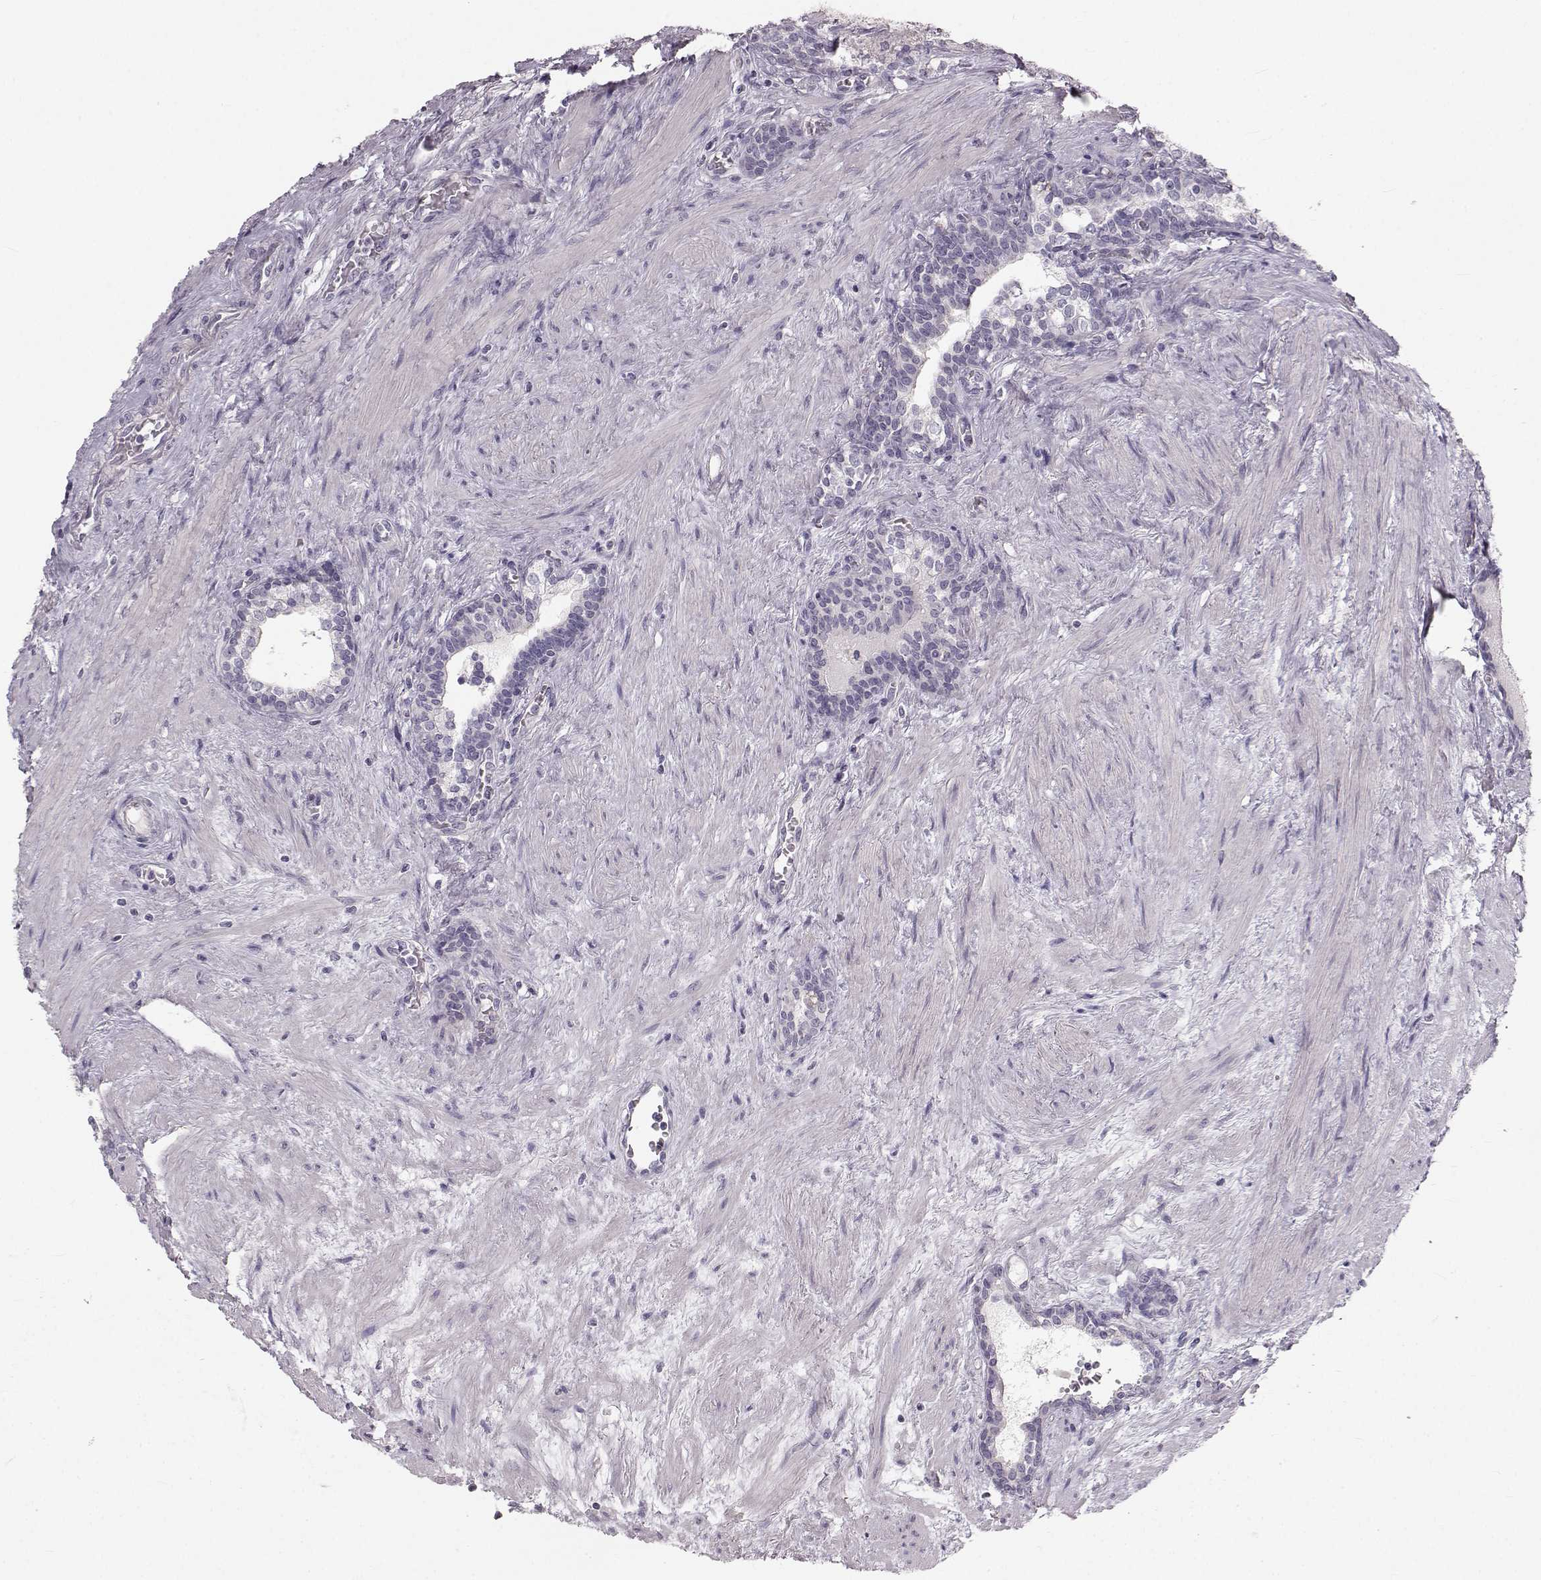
{"staining": {"intensity": "negative", "quantity": "none", "location": "none"}, "tissue": "prostate cancer", "cell_type": "Tumor cells", "image_type": "cancer", "snomed": [{"axis": "morphology", "description": "Adenocarcinoma, NOS"}, {"axis": "morphology", "description": "Adenocarcinoma, High grade"}, {"axis": "topography", "description": "Prostate"}], "caption": "A micrograph of human adenocarcinoma (prostate) is negative for staining in tumor cells.", "gene": "OIP5", "patient": {"sex": "male", "age": 61}}